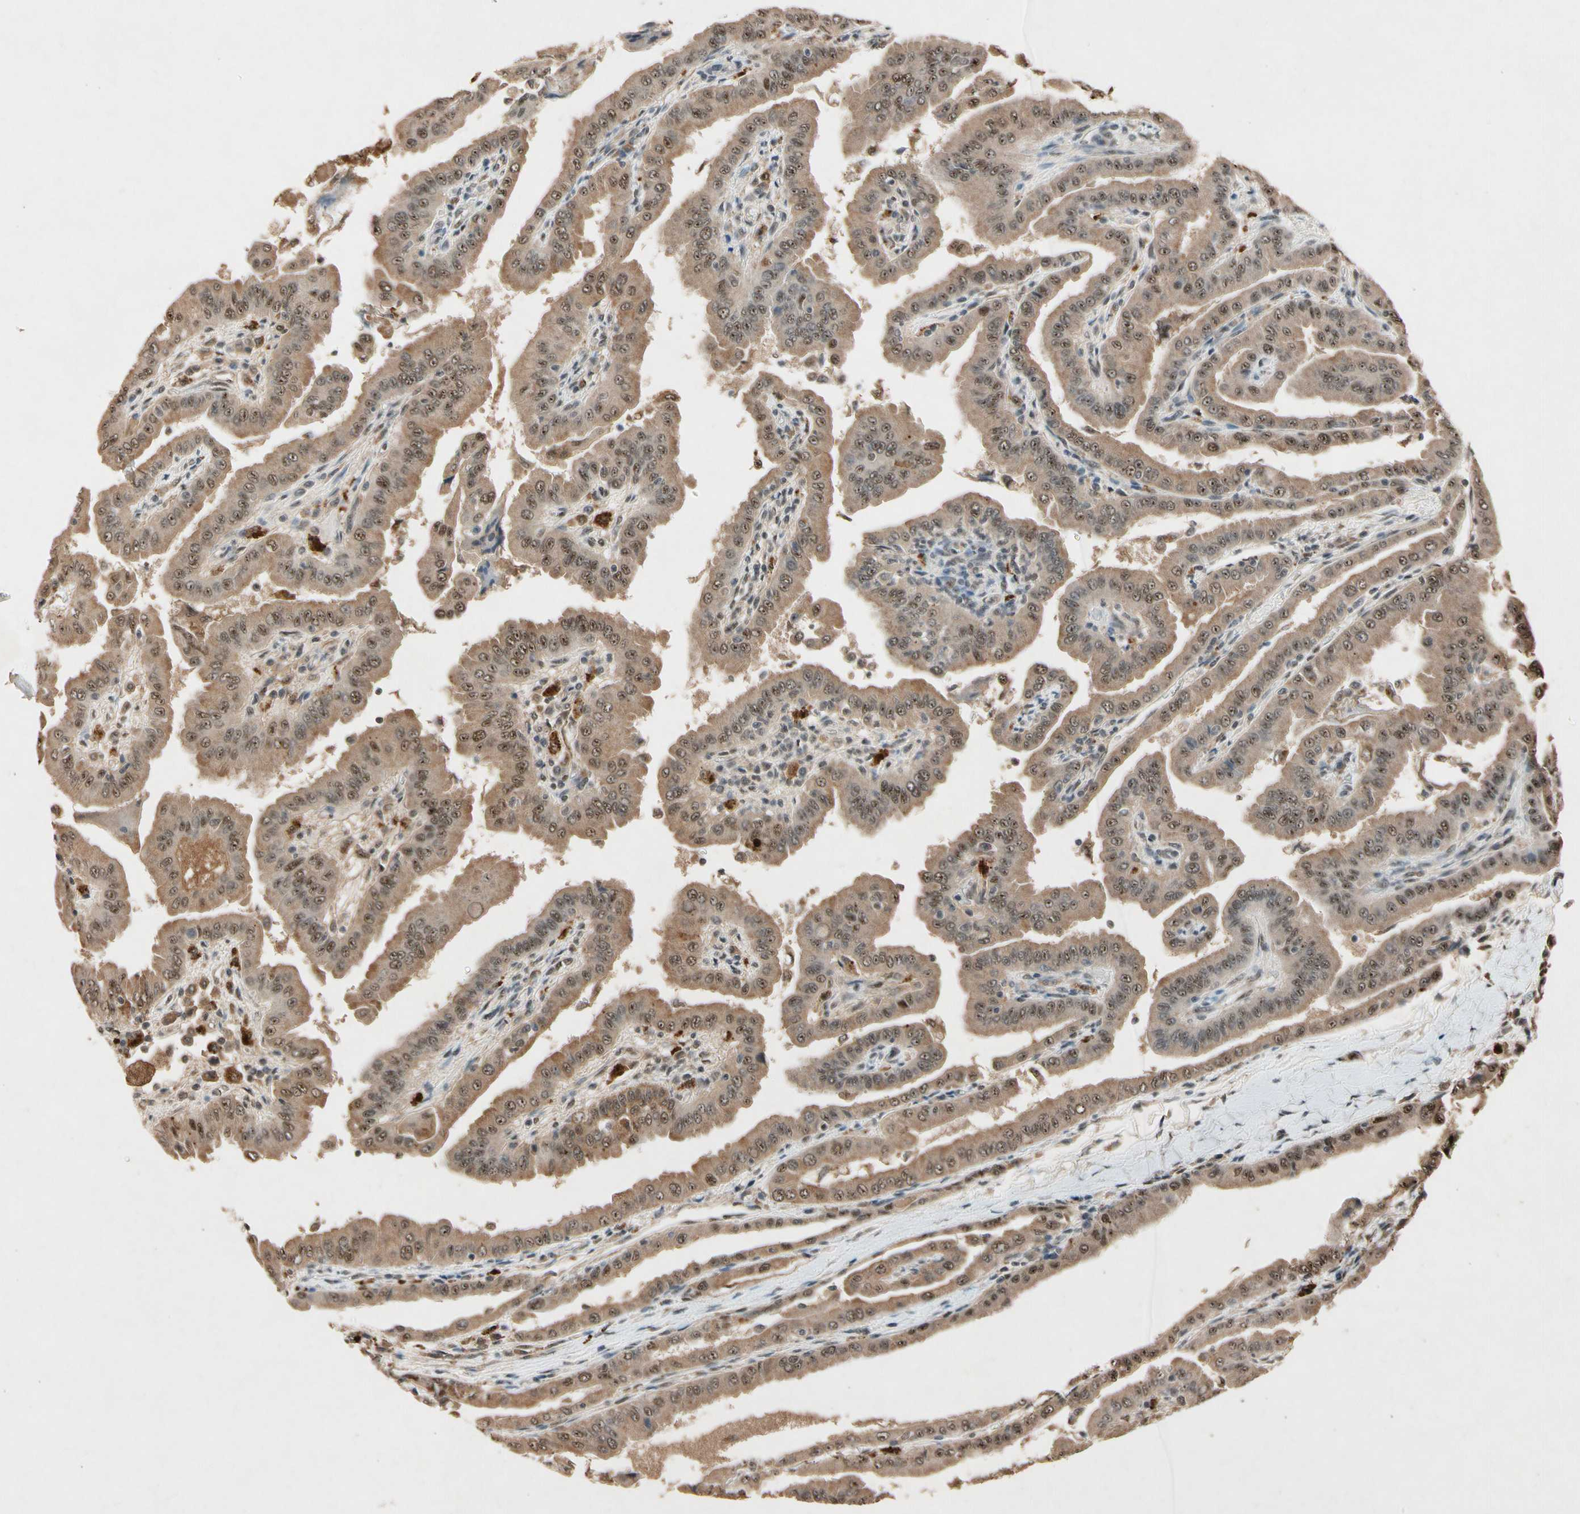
{"staining": {"intensity": "moderate", "quantity": ">75%", "location": "cytoplasmic/membranous,nuclear"}, "tissue": "thyroid cancer", "cell_type": "Tumor cells", "image_type": "cancer", "snomed": [{"axis": "morphology", "description": "Papillary adenocarcinoma, NOS"}, {"axis": "topography", "description": "Thyroid gland"}], "caption": "Human thyroid papillary adenocarcinoma stained with a brown dye shows moderate cytoplasmic/membranous and nuclear positive positivity in about >75% of tumor cells.", "gene": "PML", "patient": {"sex": "male", "age": 33}}